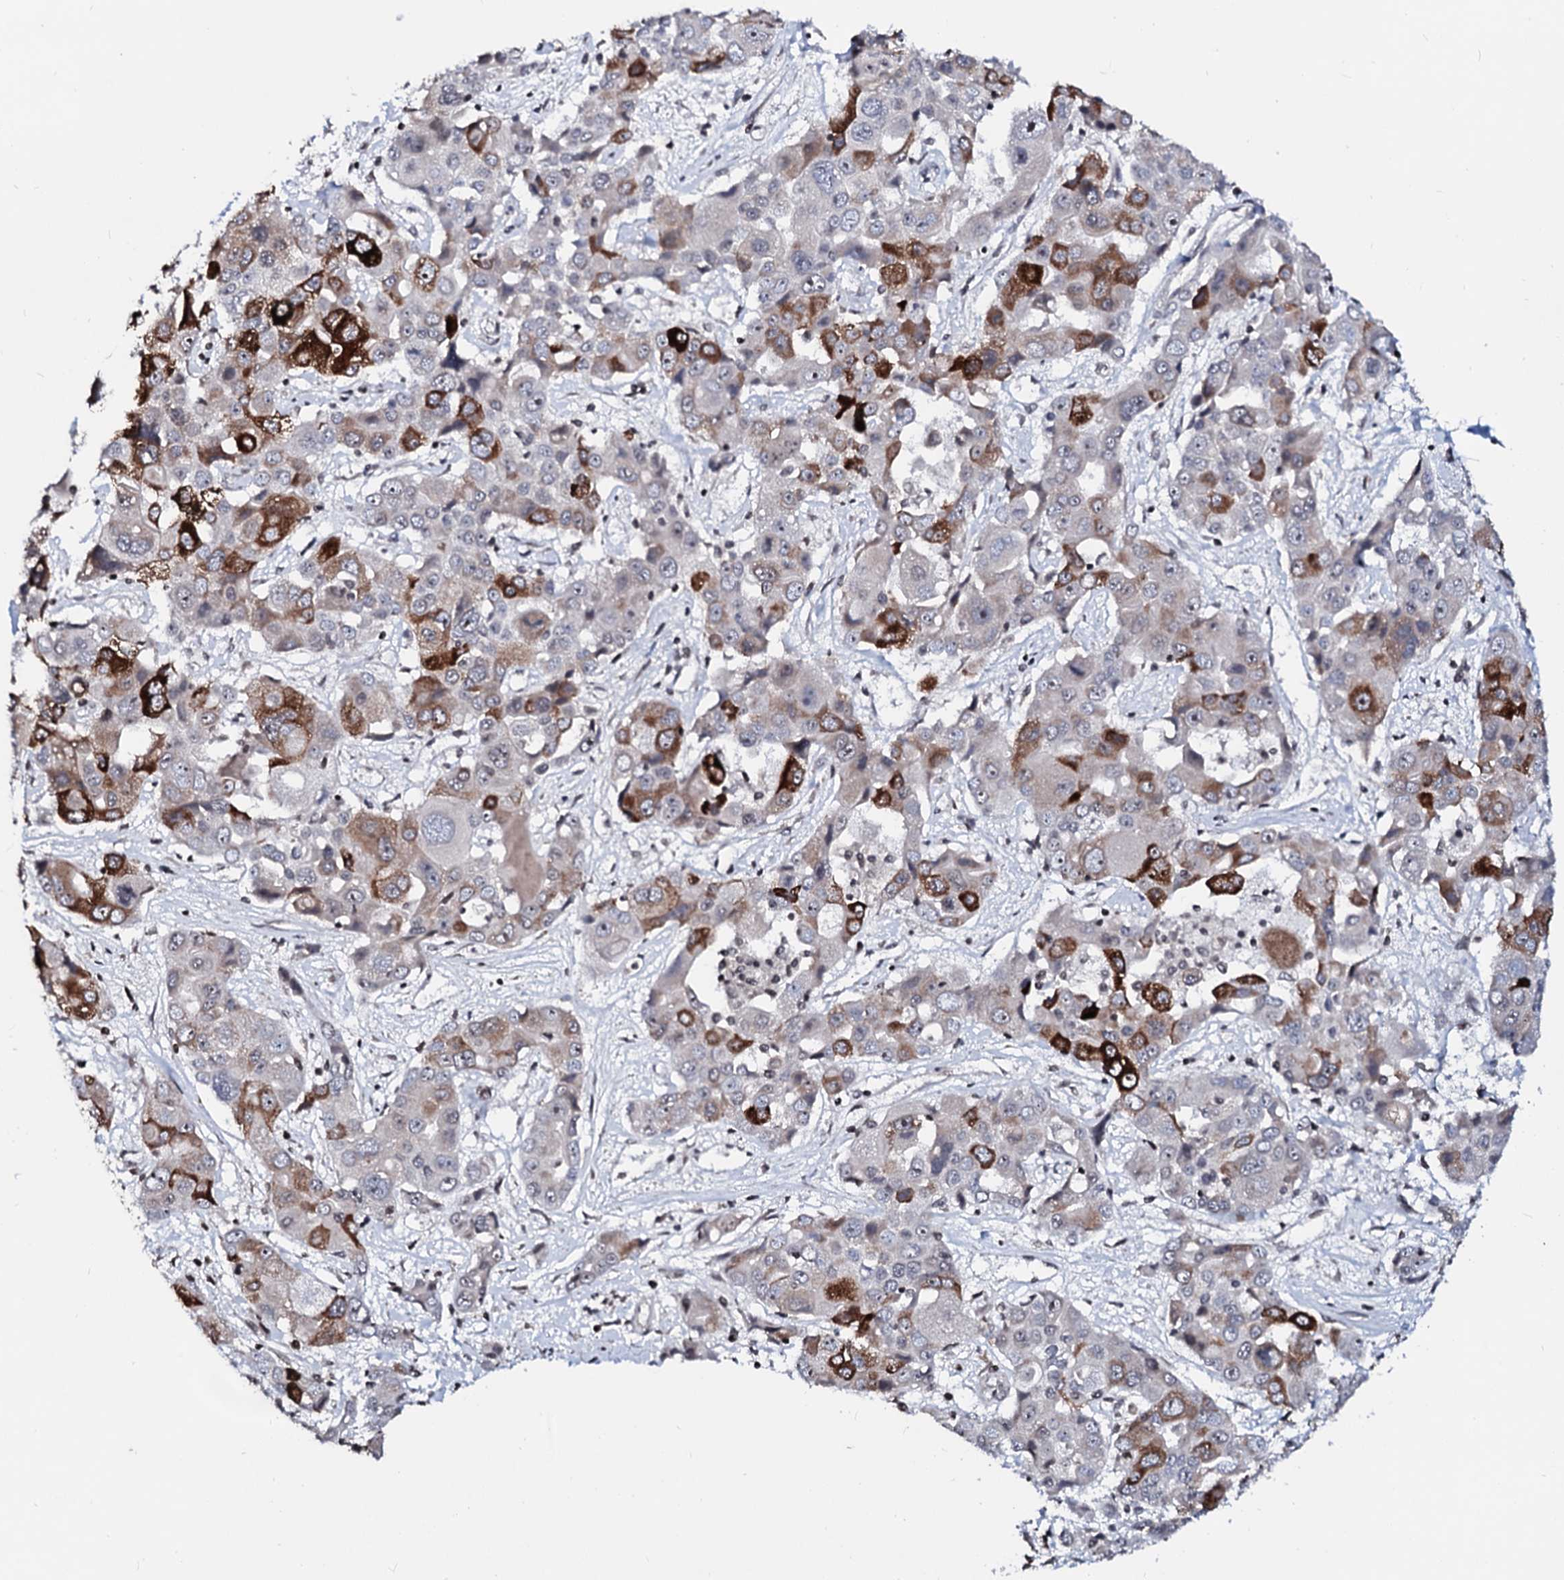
{"staining": {"intensity": "strong", "quantity": "25%-75%", "location": "cytoplasmic/membranous,nuclear"}, "tissue": "liver cancer", "cell_type": "Tumor cells", "image_type": "cancer", "snomed": [{"axis": "morphology", "description": "Cholangiocarcinoma"}, {"axis": "topography", "description": "Liver"}], "caption": "An image of human liver cancer (cholangiocarcinoma) stained for a protein exhibits strong cytoplasmic/membranous and nuclear brown staining in tumor cells. The staining is performed using DAB brown chromogen to label protein expression. The nuclei are counter-stained blue using hematoxylin.", "gene": "LSM11", "patient": {"sex": "male", "age": 67}}